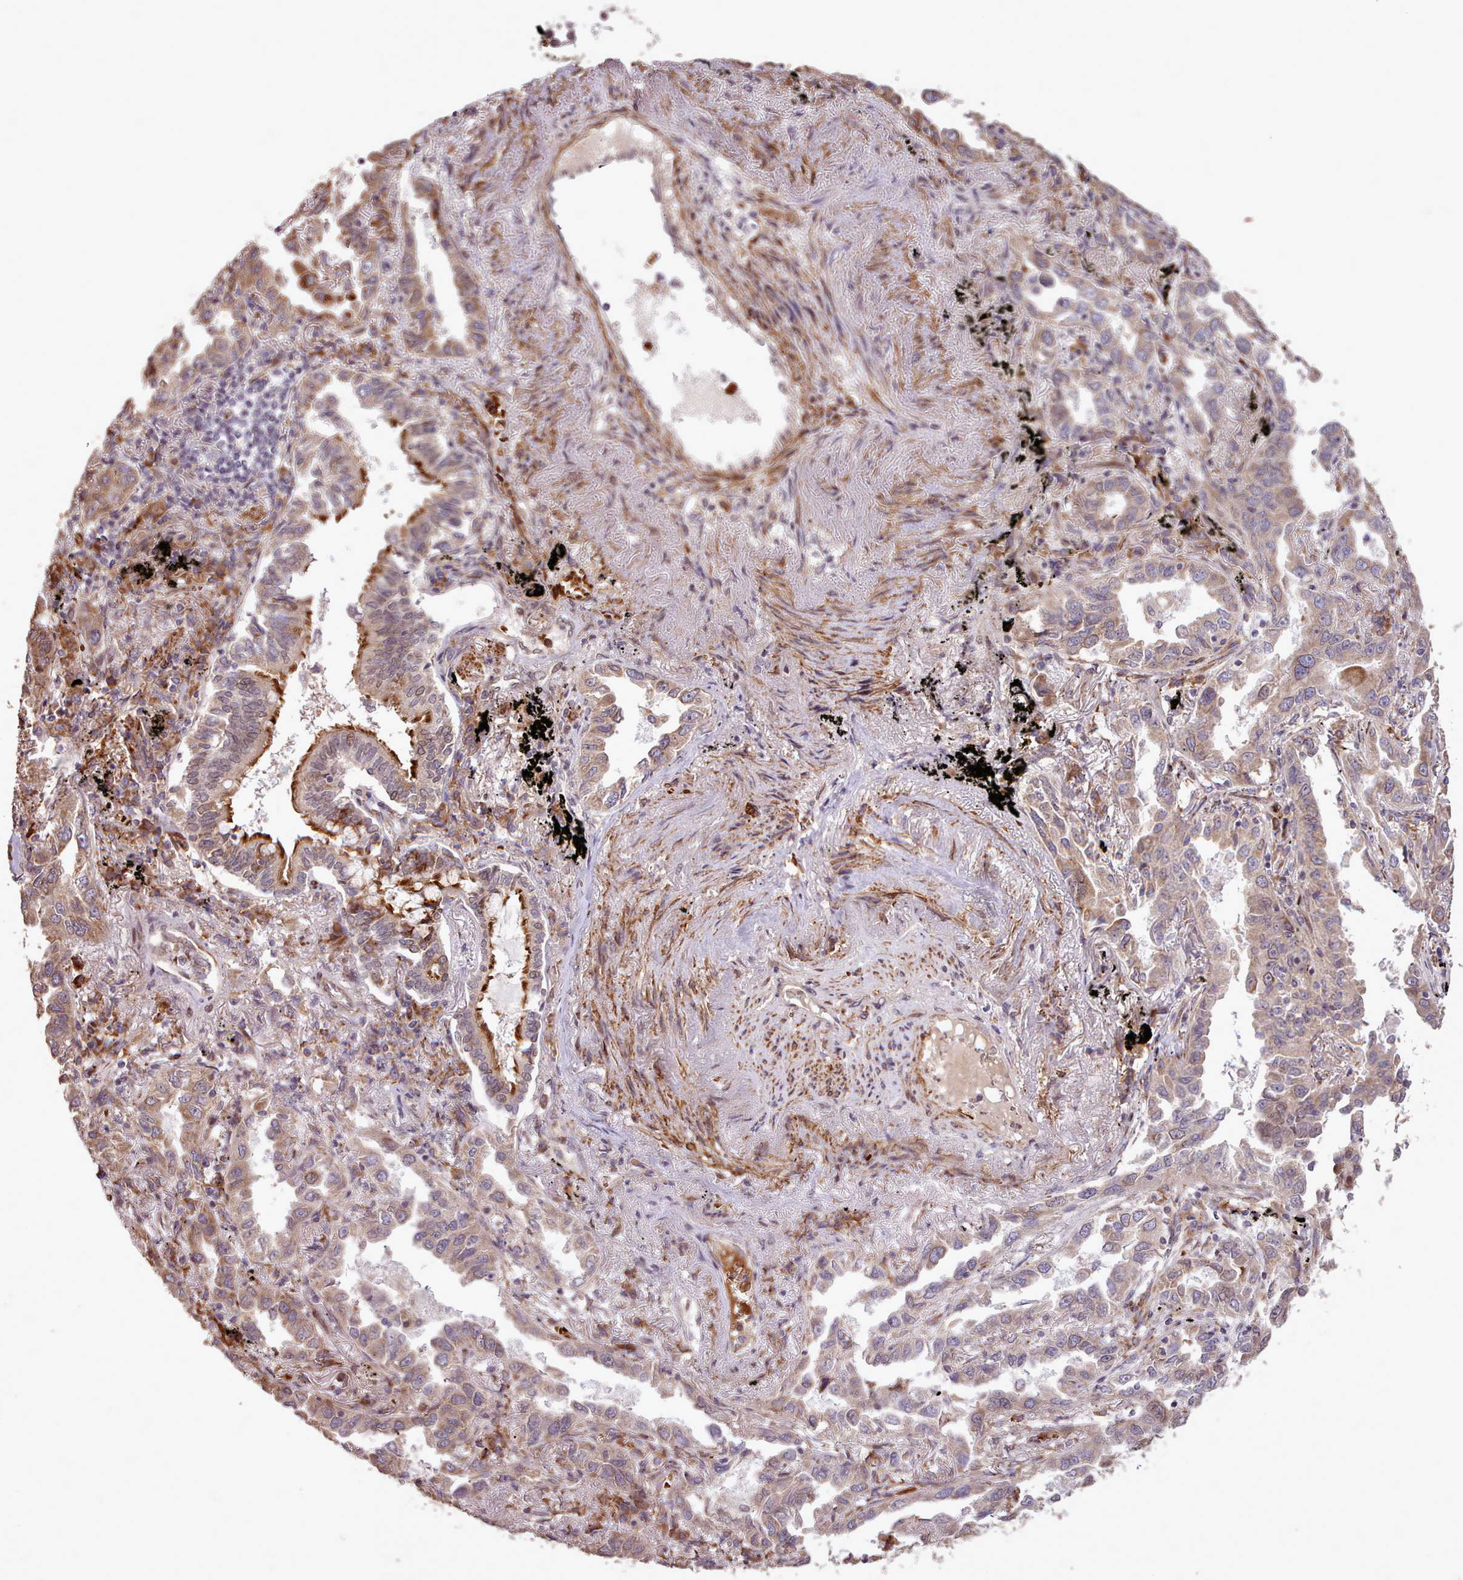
{"staining": {"intensity": "weak", "quantity": ">75%", "location": "cytoplasmic/membranous"}, "tissue": "lung cancer", "cell_type": "Tumor cells", "image_type": "cancer", "snomed": [{"axis": "morphology", "description": "Adenocarcinoma, NOS"}, {"axis": "topography", "description": "Lung"}], "caption": "Lung cancer (adenocarcinoma) tissue demonstrates weak cytoplasmic/membranous positivity in about >75% of tumor cells (Stains: DAB (3,3'-diaminobenzidine) in brown, nuclei in blue, Microscopy: brightfield microscopy at high magnification).", "gene": "CABP1", "patient": {"sex": "male", "age": 67}}